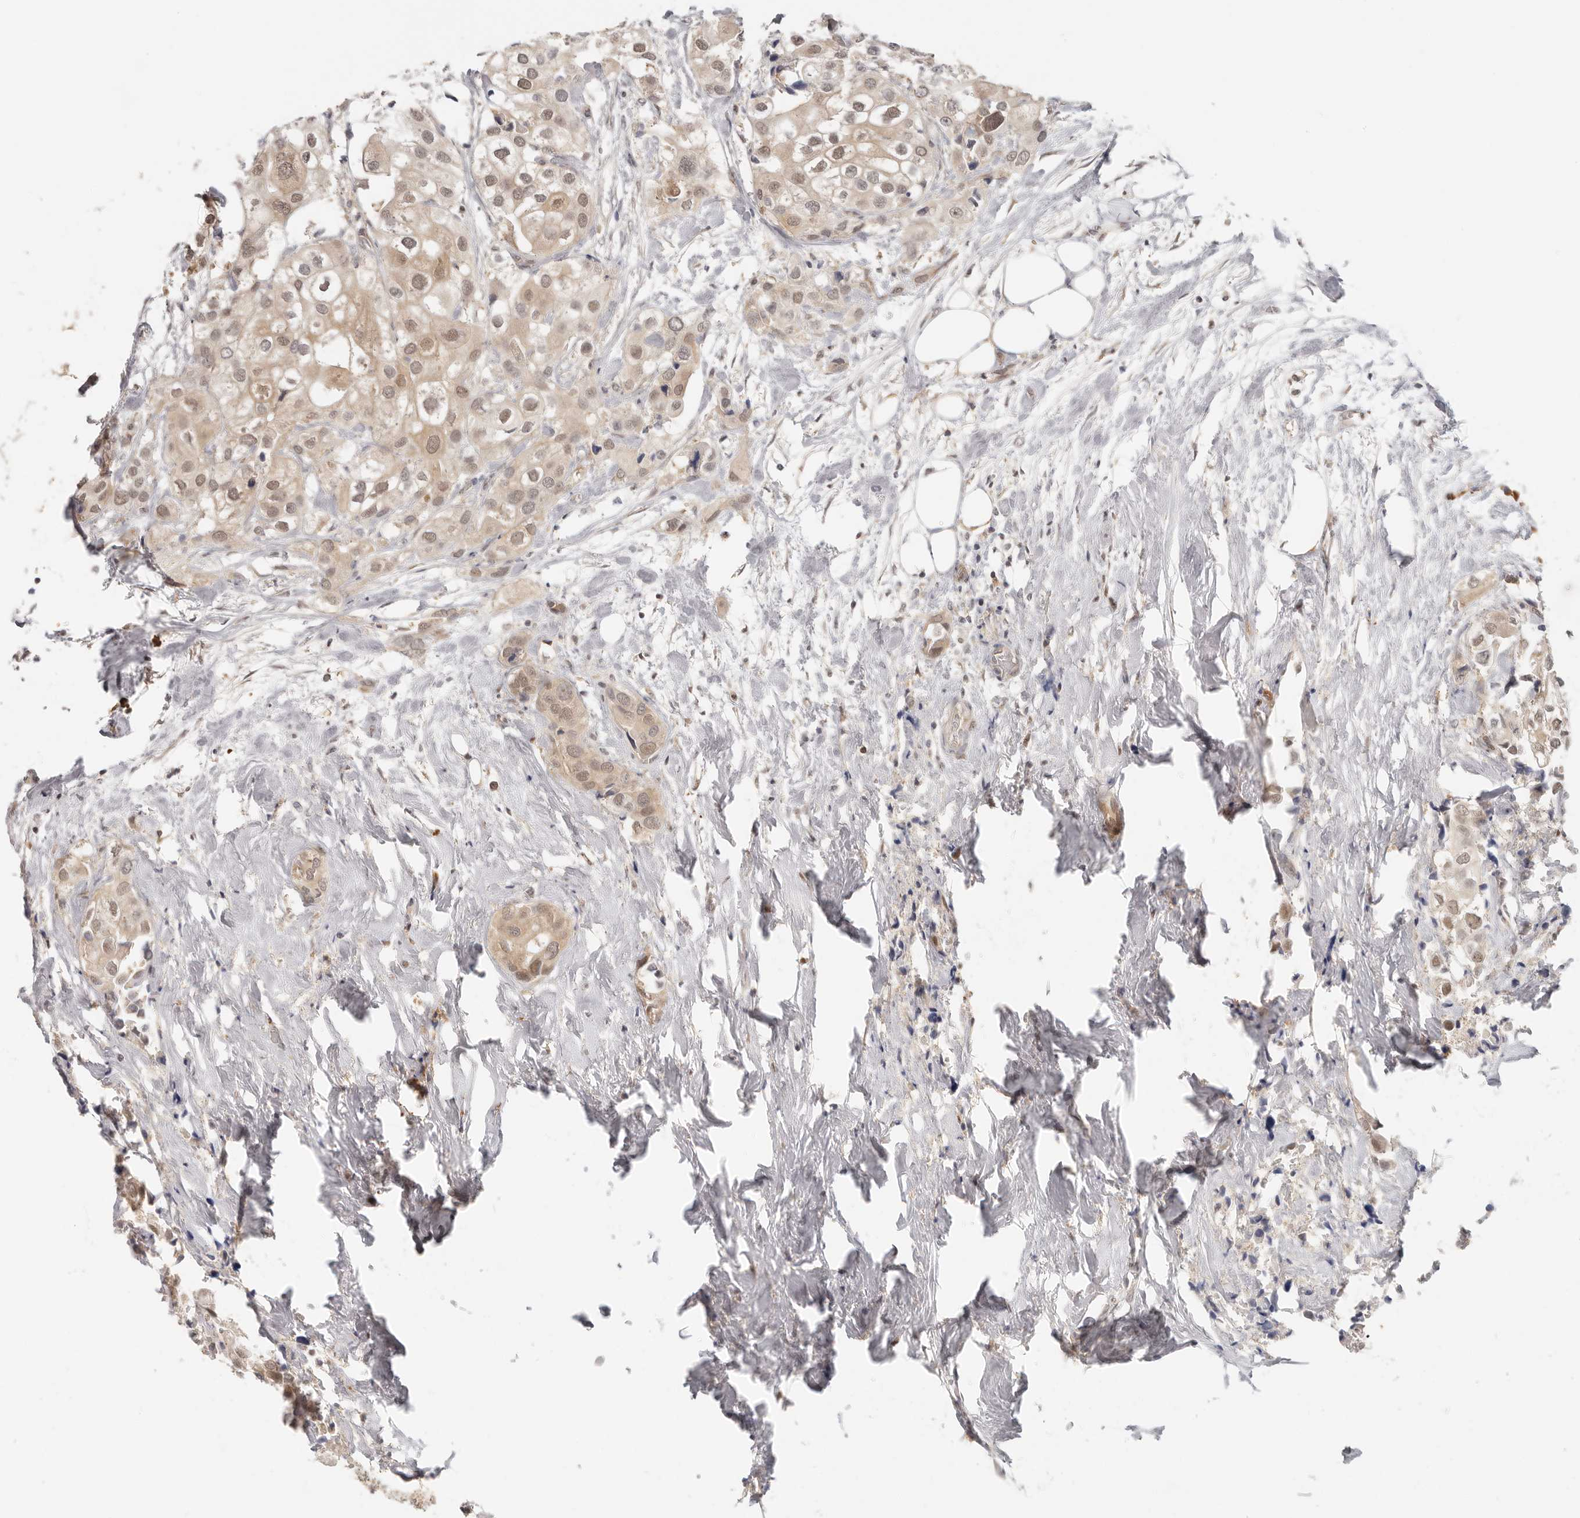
{"staining": {"intensity": "weak", "quantity": ">75%", "location": "cytoplasmic/membranous,nuclear"}, "tissue": "urothelial cancer", "cell_type": "Tumor cells", "image_type": "cancer", "snomed": [{"axis": "morphology", "description": "Urothelial carcinoma, High grade"}, {"axis": "topography", "description": "Urinary bladder"}], "caption": "Tumor cells show weak cytoplasmic/membranous and nuclear expression in about >75% of cells in urothelial carcinoma (high-grade). (DAB (3,3'-diaminobenzidine) = brown stain, brightfield microscopy at high magnification).", "gene": "LARP7", "patient": {"sex": "male", "age": 64}}